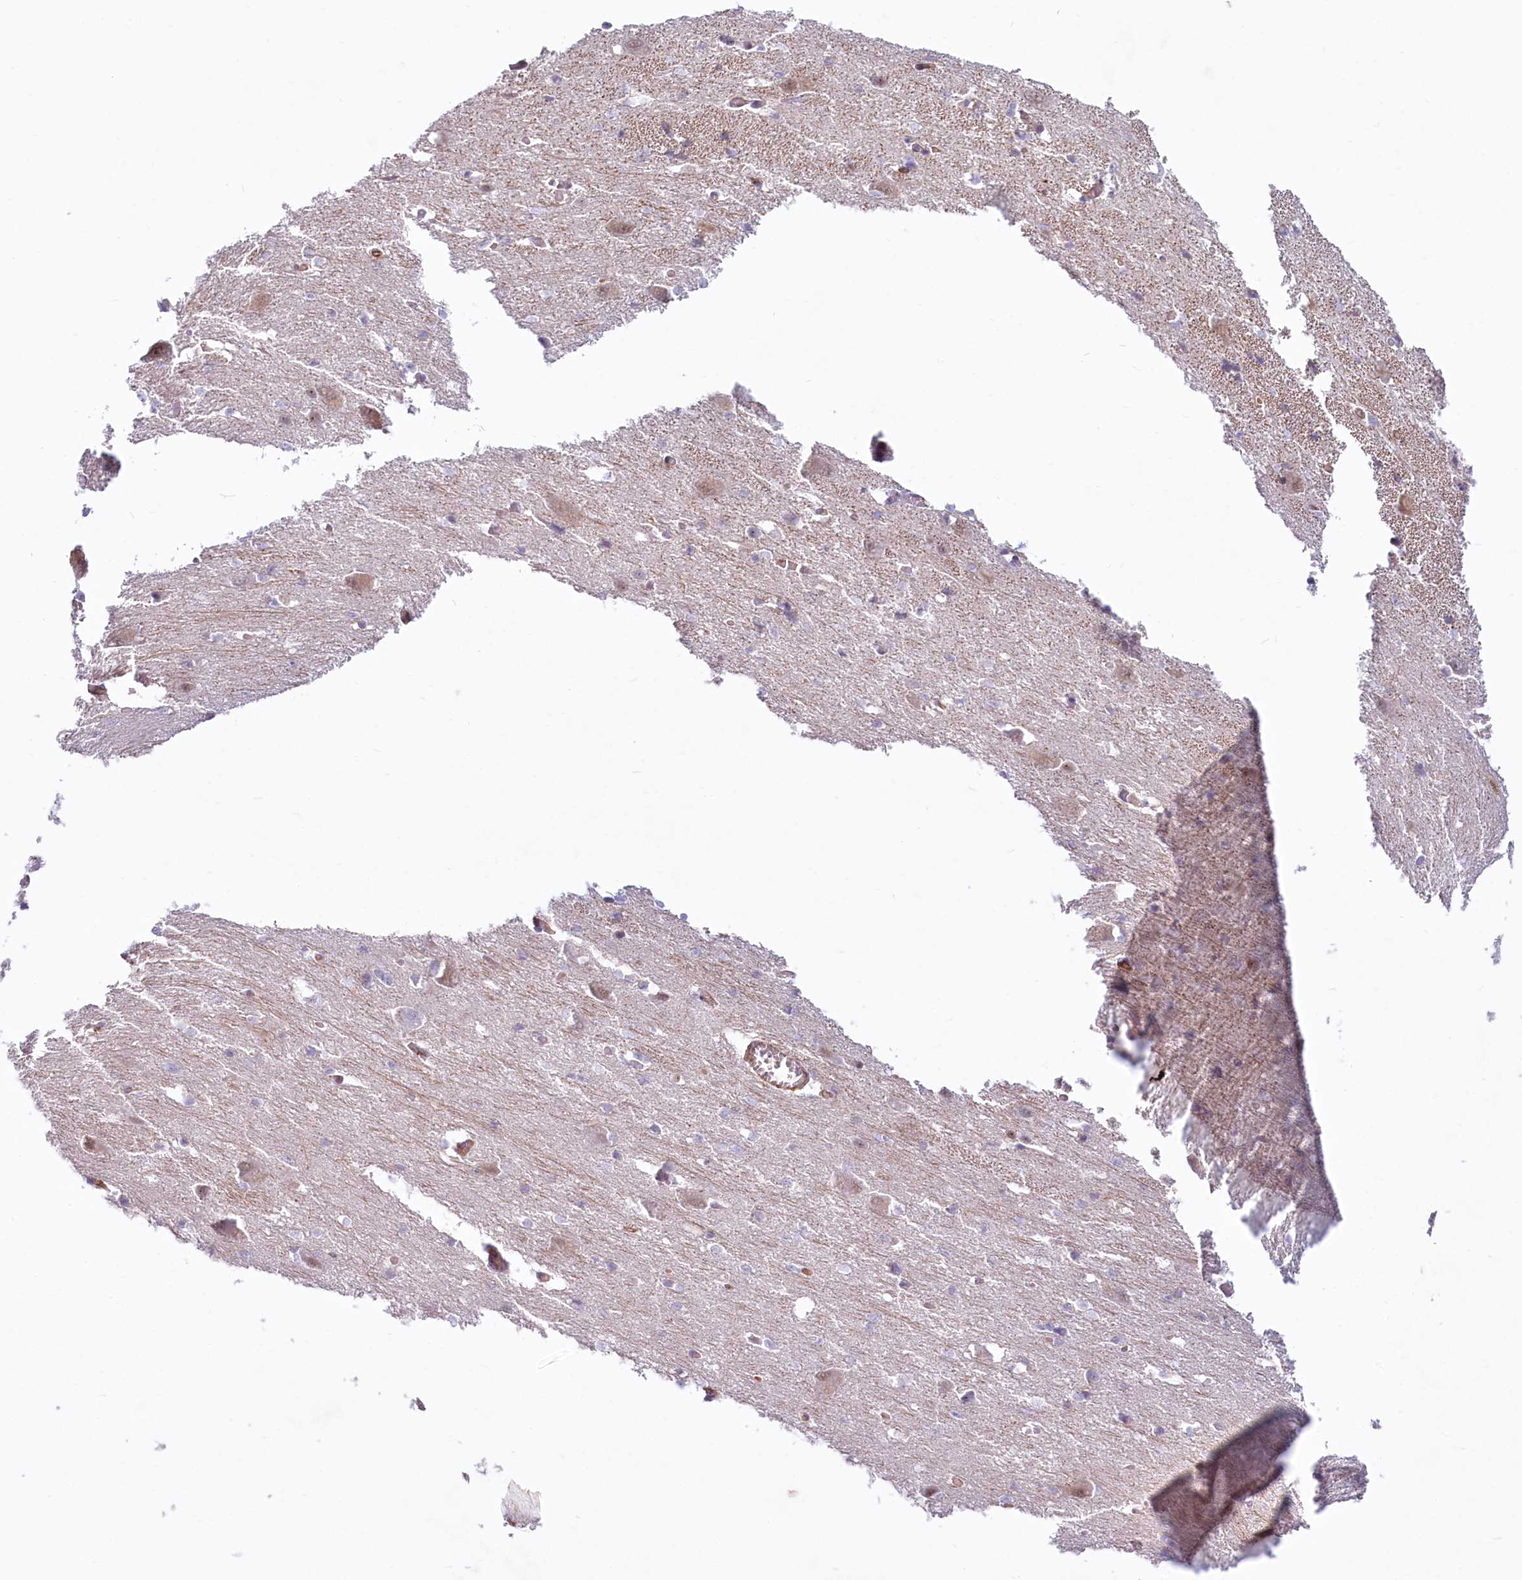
{"staining": {"intensity": "negative", "quantity": "none", "location": "none"}, "tissue": "caudate", "cell_type": "Glial cells", "image_type": "normal", "snomed": [{"axis": "morphology", "description": "Normal tissue, NOS"}, {"axis": "topography", "description": "Lateral ventricle wall"}], "caption": "IHC of benign human caudate reveals no positivity in glial cells. (DAB (3,3'-diaminobenzidine) immunohistochemistry (IHC) visualized using brightfield microscopy, high magnification).", "gene": "PROCR", "patient": {"sex": "male", "age": 37}}